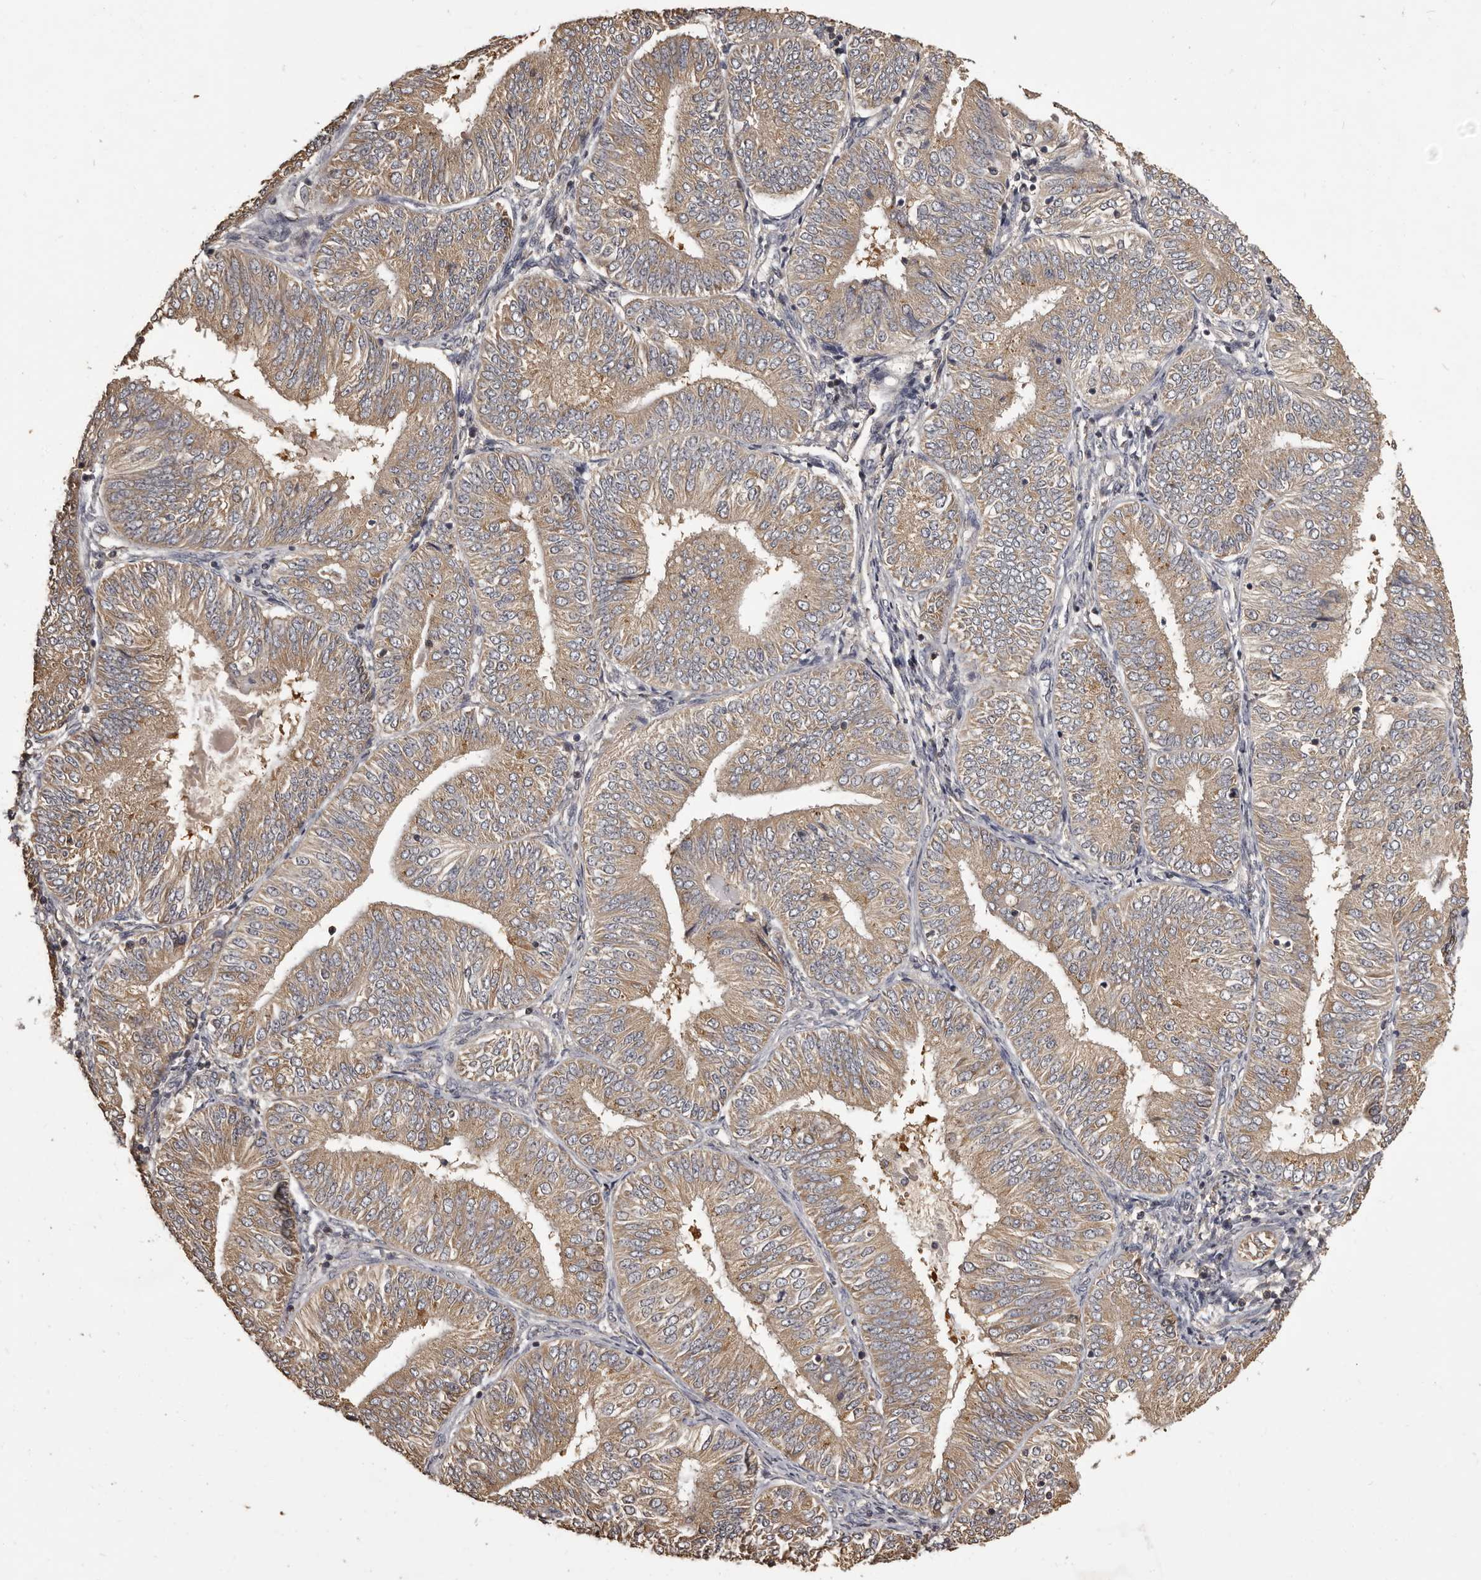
{"staining": {"intensity": "moderate", "quantity": ">75%", "location": "cytoplasmic/membranous"}, "tissue": "endometrial cancer", "cell_type": "Tumor cells", "image_type": "cancer", "snomed": [{"axis": "morphology", "description": "Adenocarcinoma, NOS"}, {"axis": "topography", "description": "Endometrium"}], "caption": "An immunohistochemistry (IHC) histopathology image of neoplastic tissue is shown. Protein staining in brown highlights moderate cytoplasmic/membranous positivity in endometrial adenocarcinoma within tumor cells.", "gene": "MGAT5", "patient": {"sex": "female", "age": 58}}